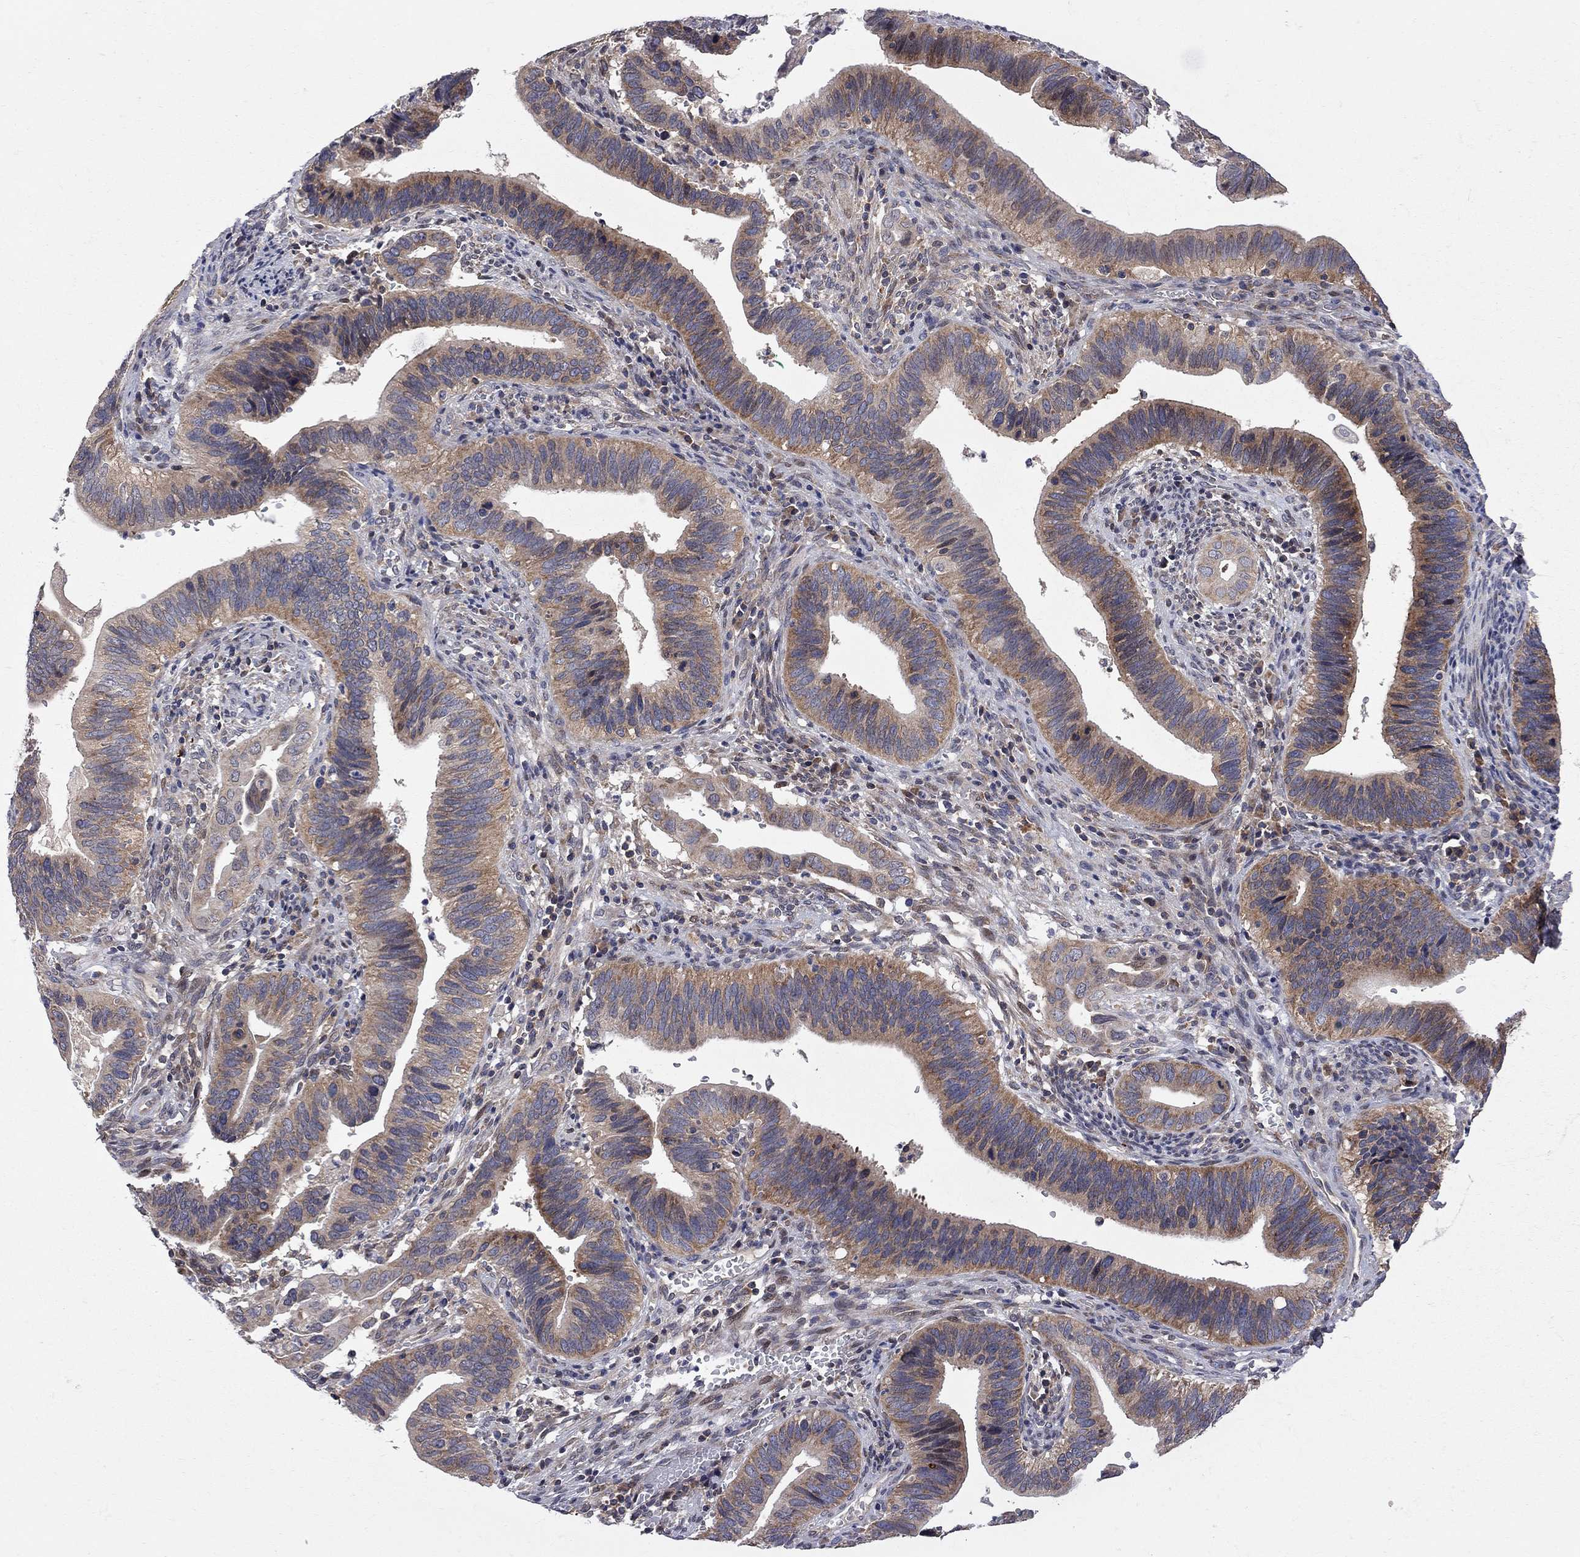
{"staining": {"intensity": "moderate", "quantity": ">75%", "location": "cytoplasmic/membranous"}, "tissue": "cervical cancer", "cell_type": "Tumor cells", "image_type": "cancer", "snomed": [{"axis": "morphology", "description": "Adenocarcinoma, NOS"}, {"axis": "topography", "description": "Cervix"}], "caption": "Immunohistochemistry (IHC) (DAB) staining of cervical cancer (adenocarcinoma) exhibits moderate cytoplasmic/membranous protein positivity in approximately >75% of tumor cells.", "gene": "CNOT11", "patient": {"sex": "female", "age": 42}}